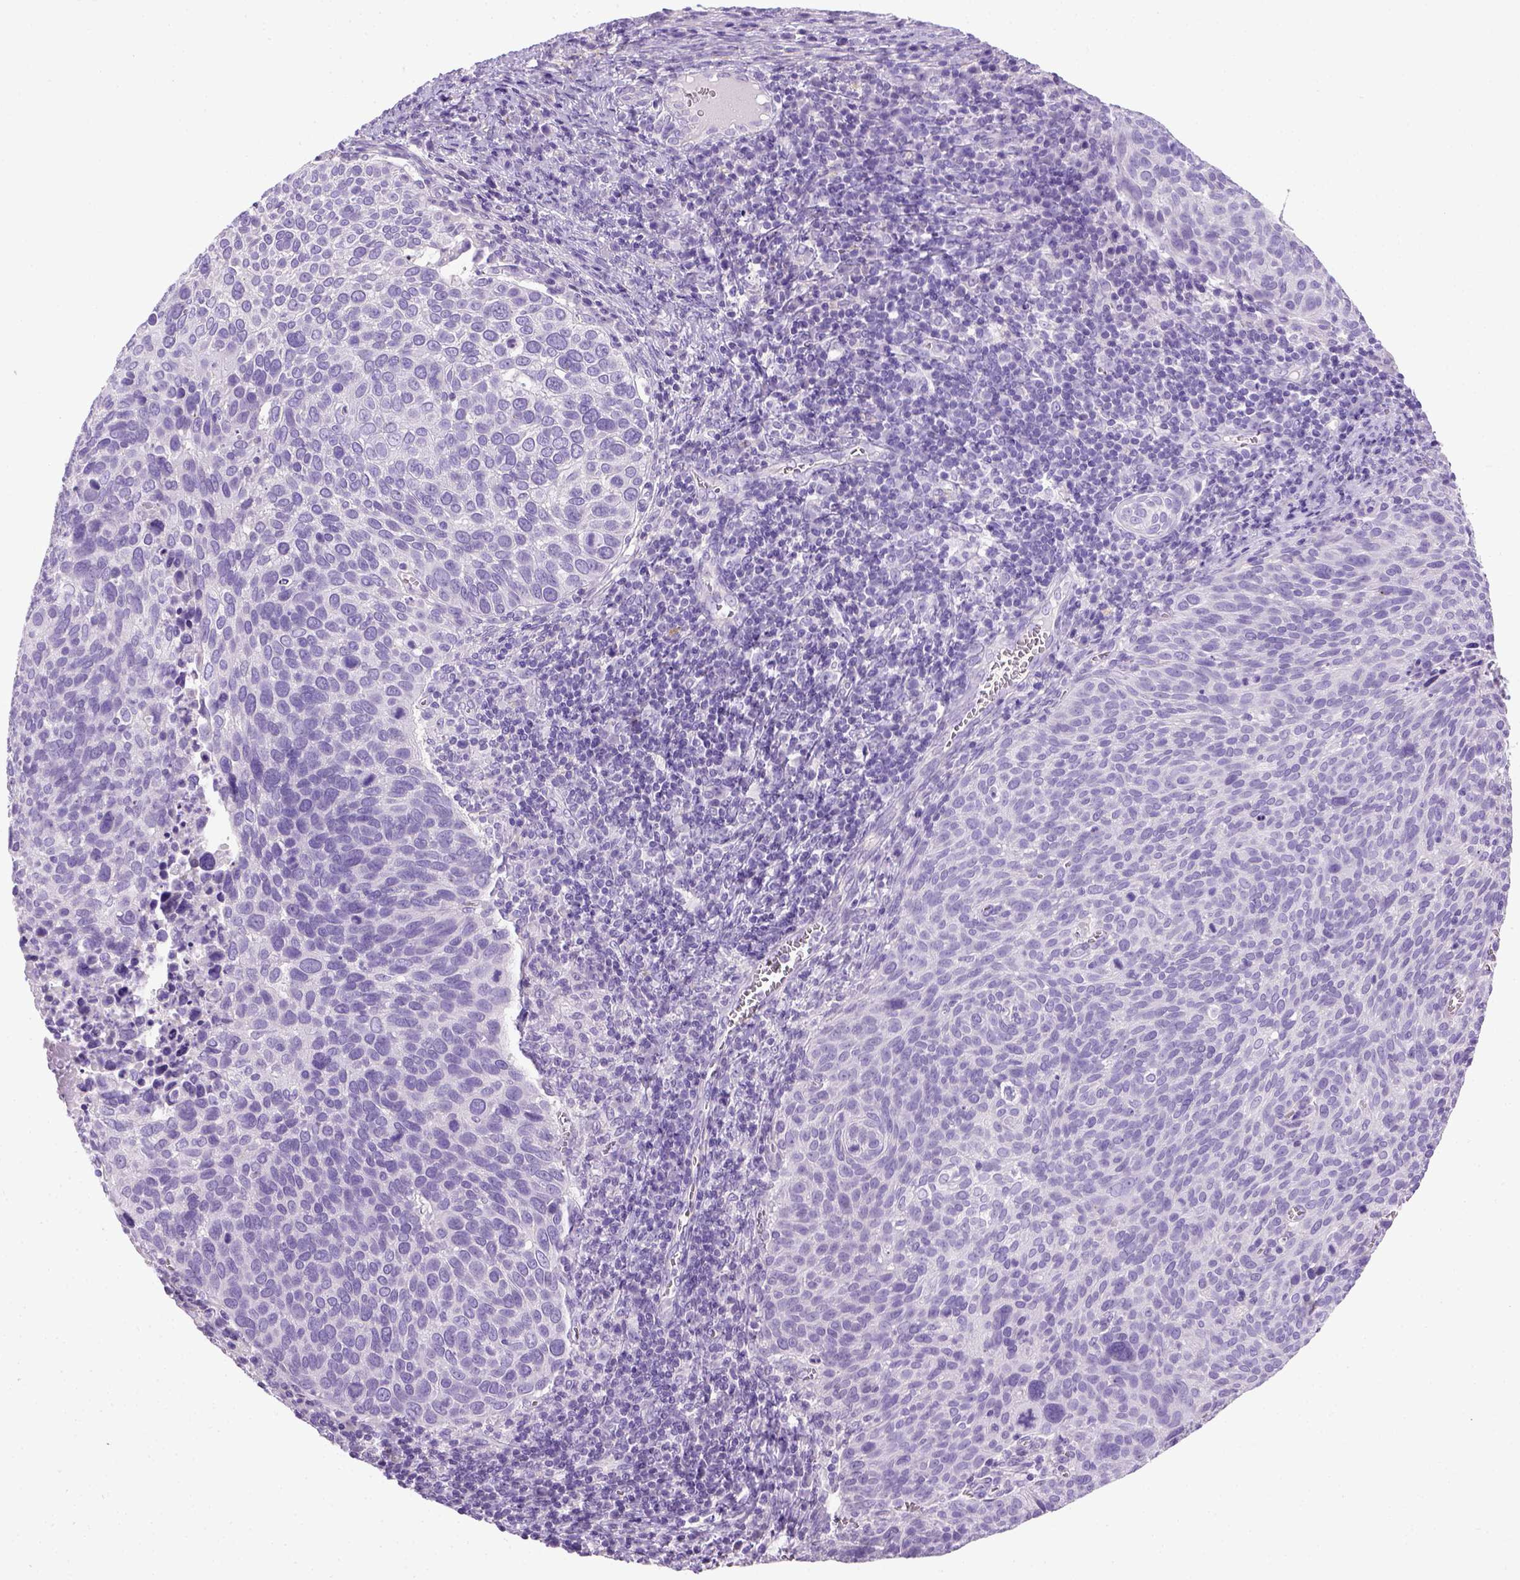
{"staining": {"intensity": "negative", "quantity": "none", "location": "none"}, "tissue": "cervical cancer", "cell_type": "Tumor cells", "image_type": "cancer", "snomed": [{"axis": "morphology", "description": "Squamous cell carcinoma, NOS"}, {"axis": "topography", "description": "Cervix"}], "caption": "DAB immunohistochemical staining of cervical squamous cell carcinoma displays no significant expression in tumor cells.", "gene": "KRT71", "patient": {"sex": "female", "age": 39}}